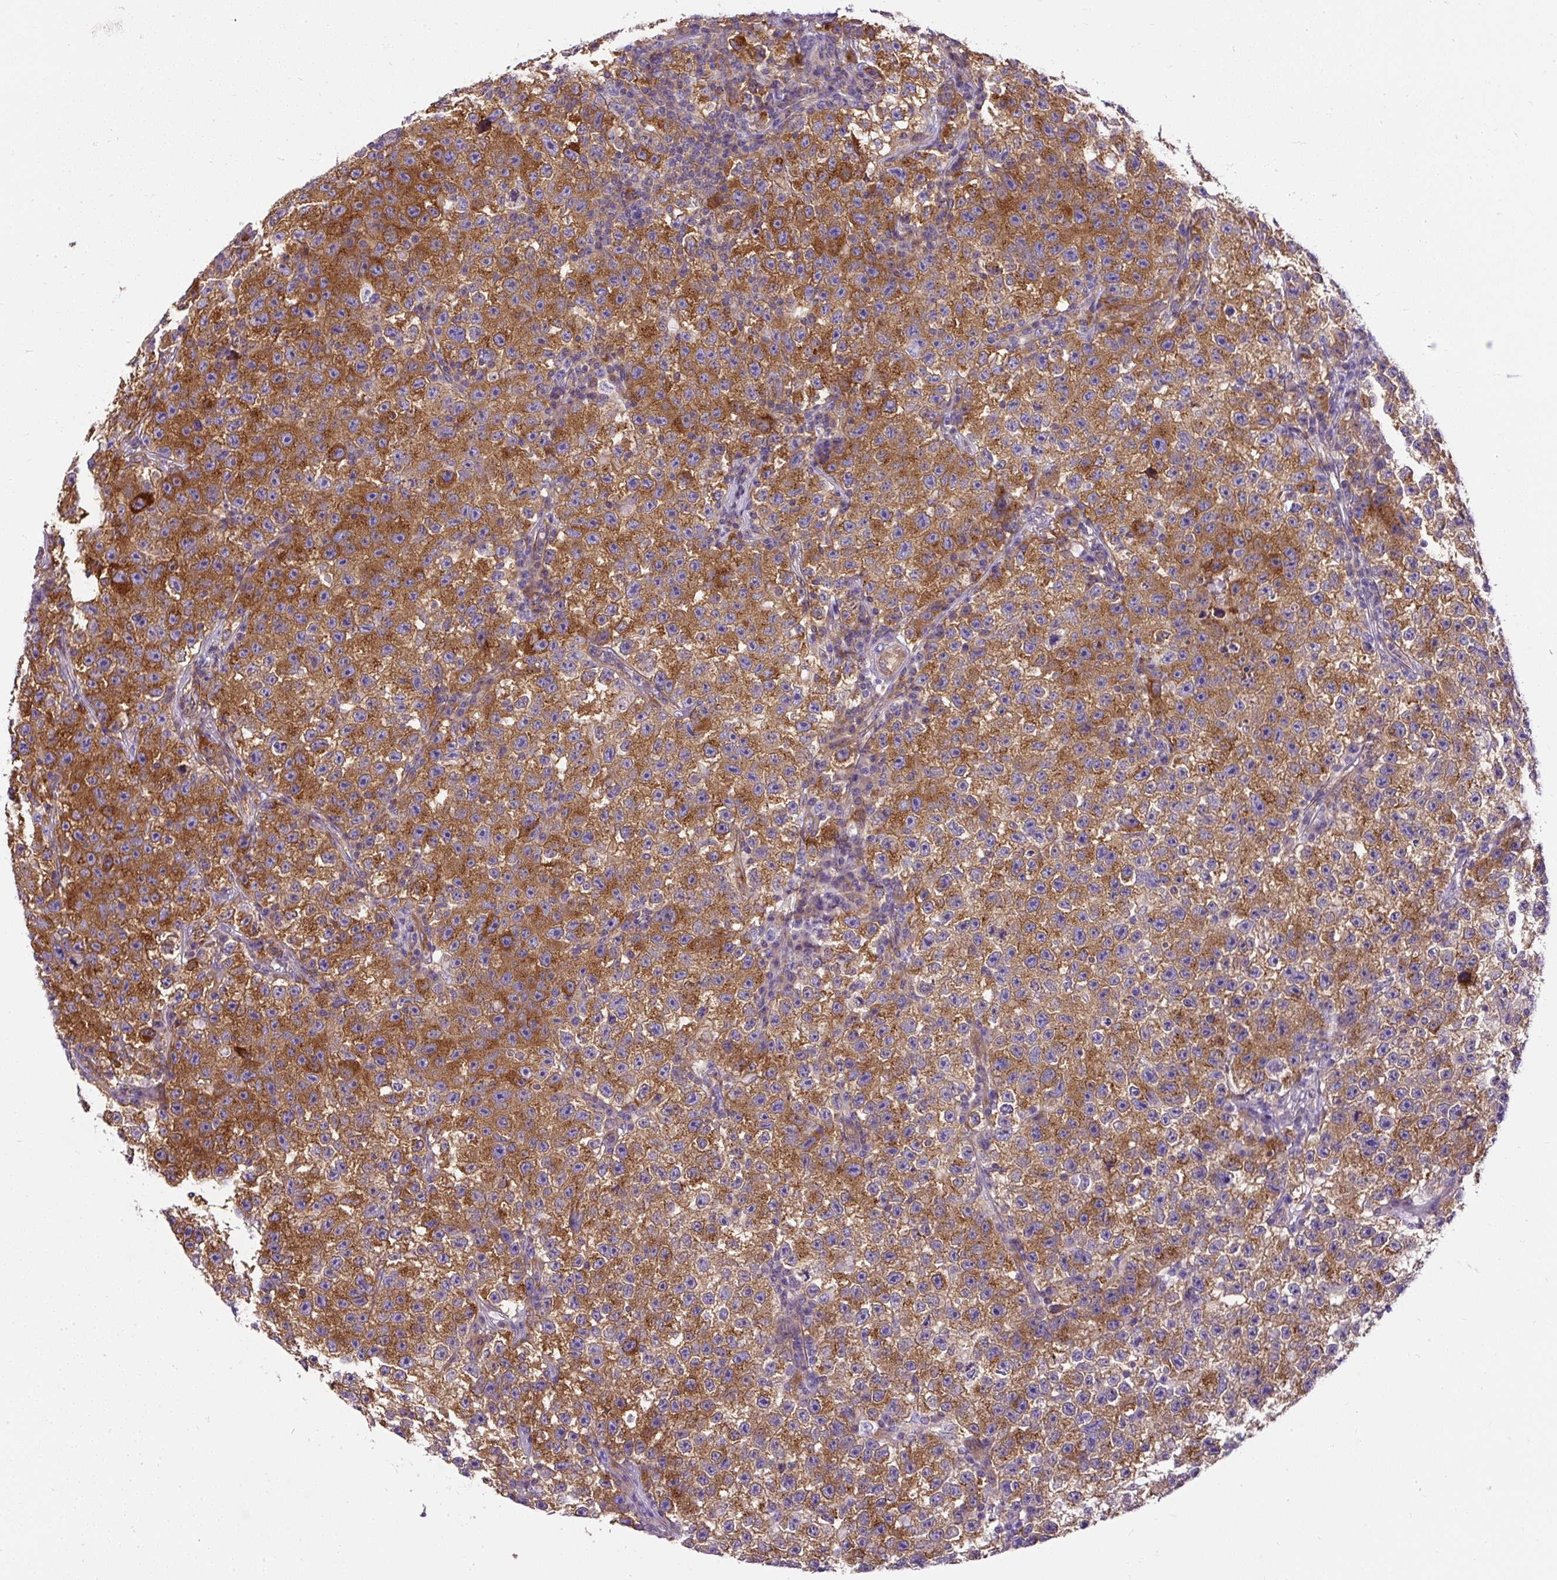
{"staining": {"intensity": "strong", "quantity": ">75%", "location": "cytoplasmic/membranous"}, "tissue": "testis cancer", "cell_type": "Tumor cells", "image_type": "cancer", "snomed": [{"axis": "morphology", "description": "Seminoma, NOS"}, {"axis": "topography", "description": "Testis"}], "caption": "IHC (DAB) staining of human seminoma (testis) shows strong cytoplasmic/membranous protein staining in approximately >75% of tumor cells.", "gene": "MAP1S", "patient": {"sex": "male", "age": 22}}